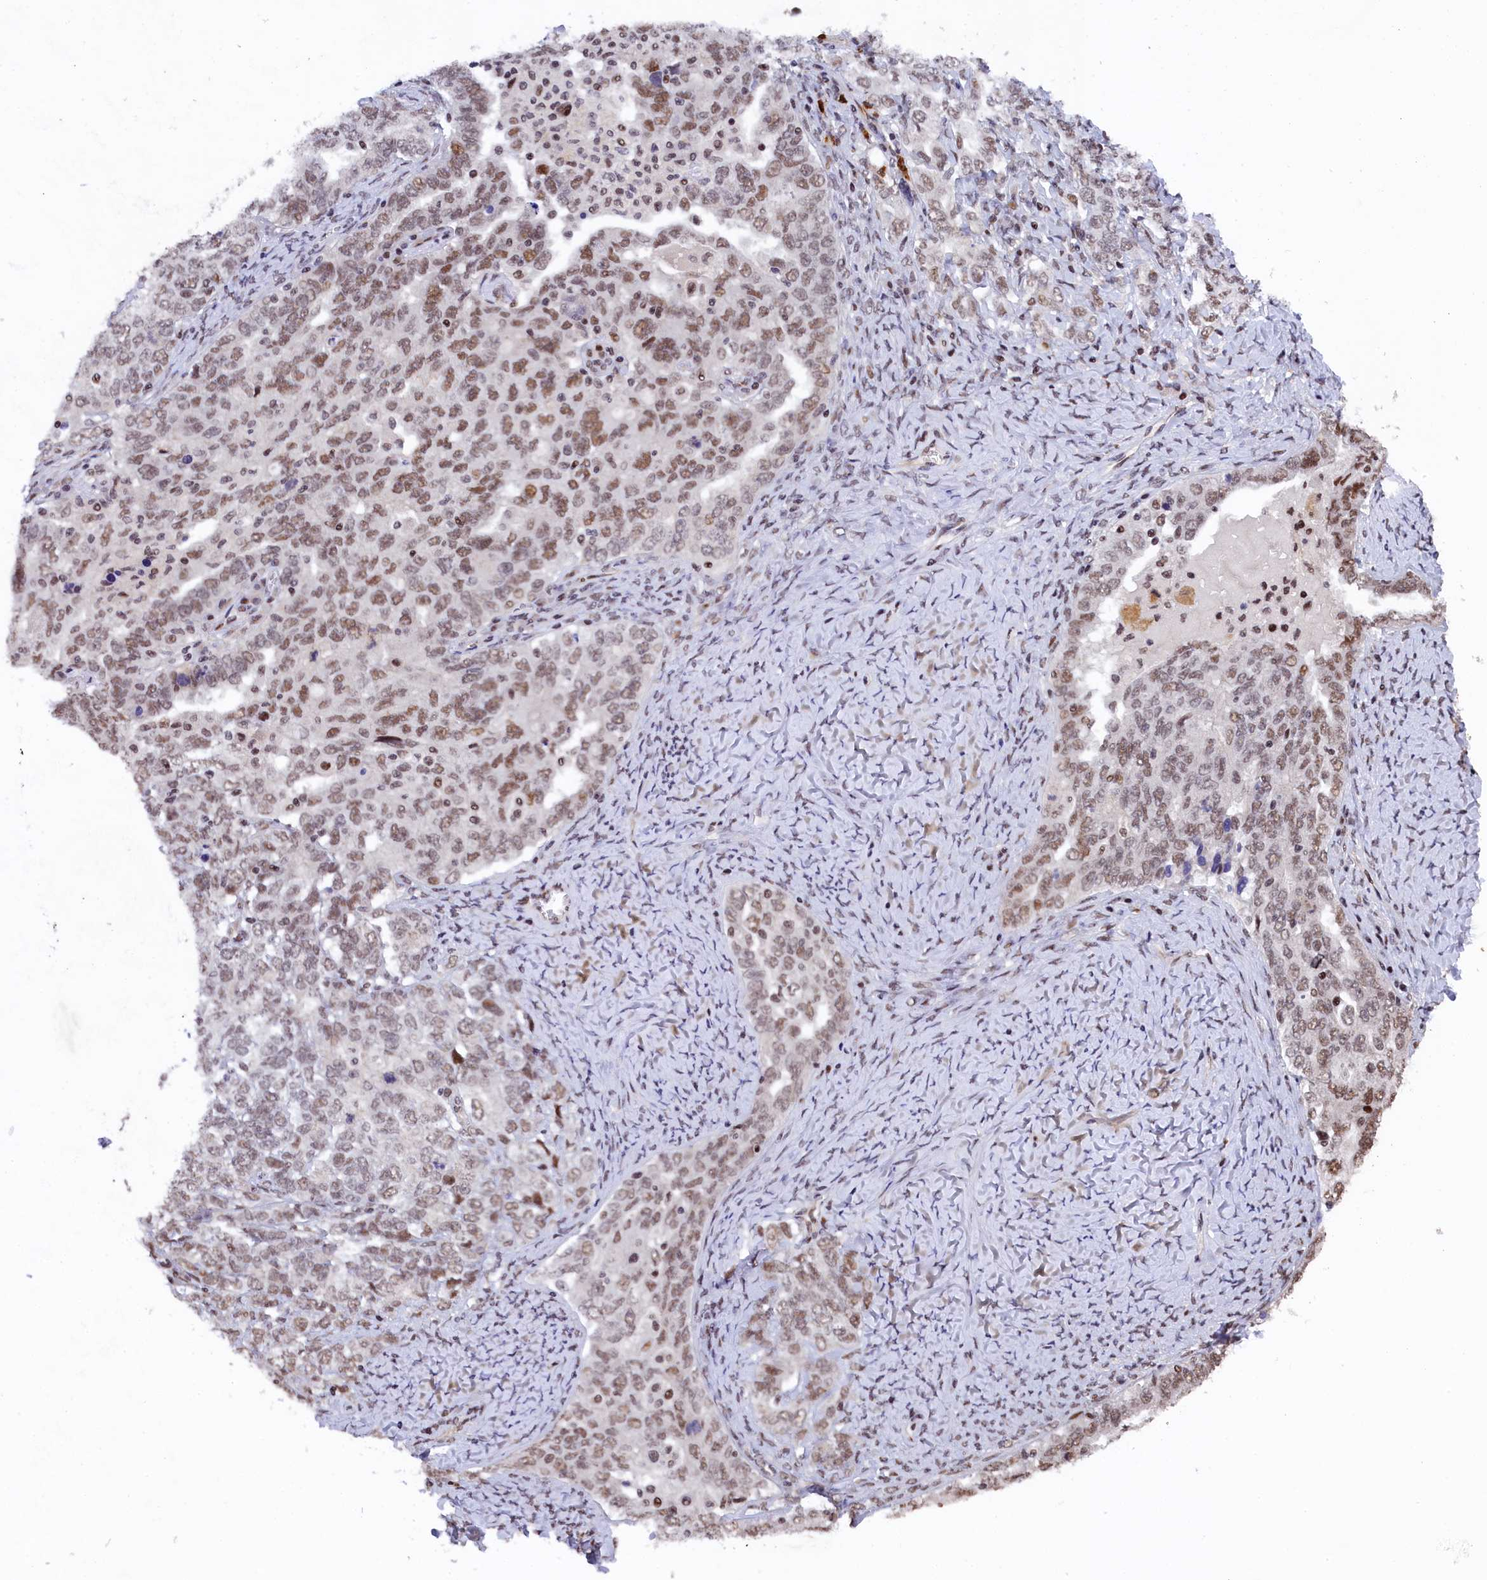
{"staining": {"intensity": "moderate", "quantity": ">75%", "location": "nuclear"}, "tissue": "ovarian cancer", "cell_type": "Tumor cells", "image_type": "cancer", "snomed": [{"axis": "morphology", "description": "Carcinoma, endometroid"}, {"axis": "topography", "description": "Ovary"}], "caption": "Moderate nuclear protein staining is present in about >75% of tumor cells in ovarian cancer (endometroid carcinoma).", "gene": "ADIG", "patient": {"sex": "female", "age": 62}}